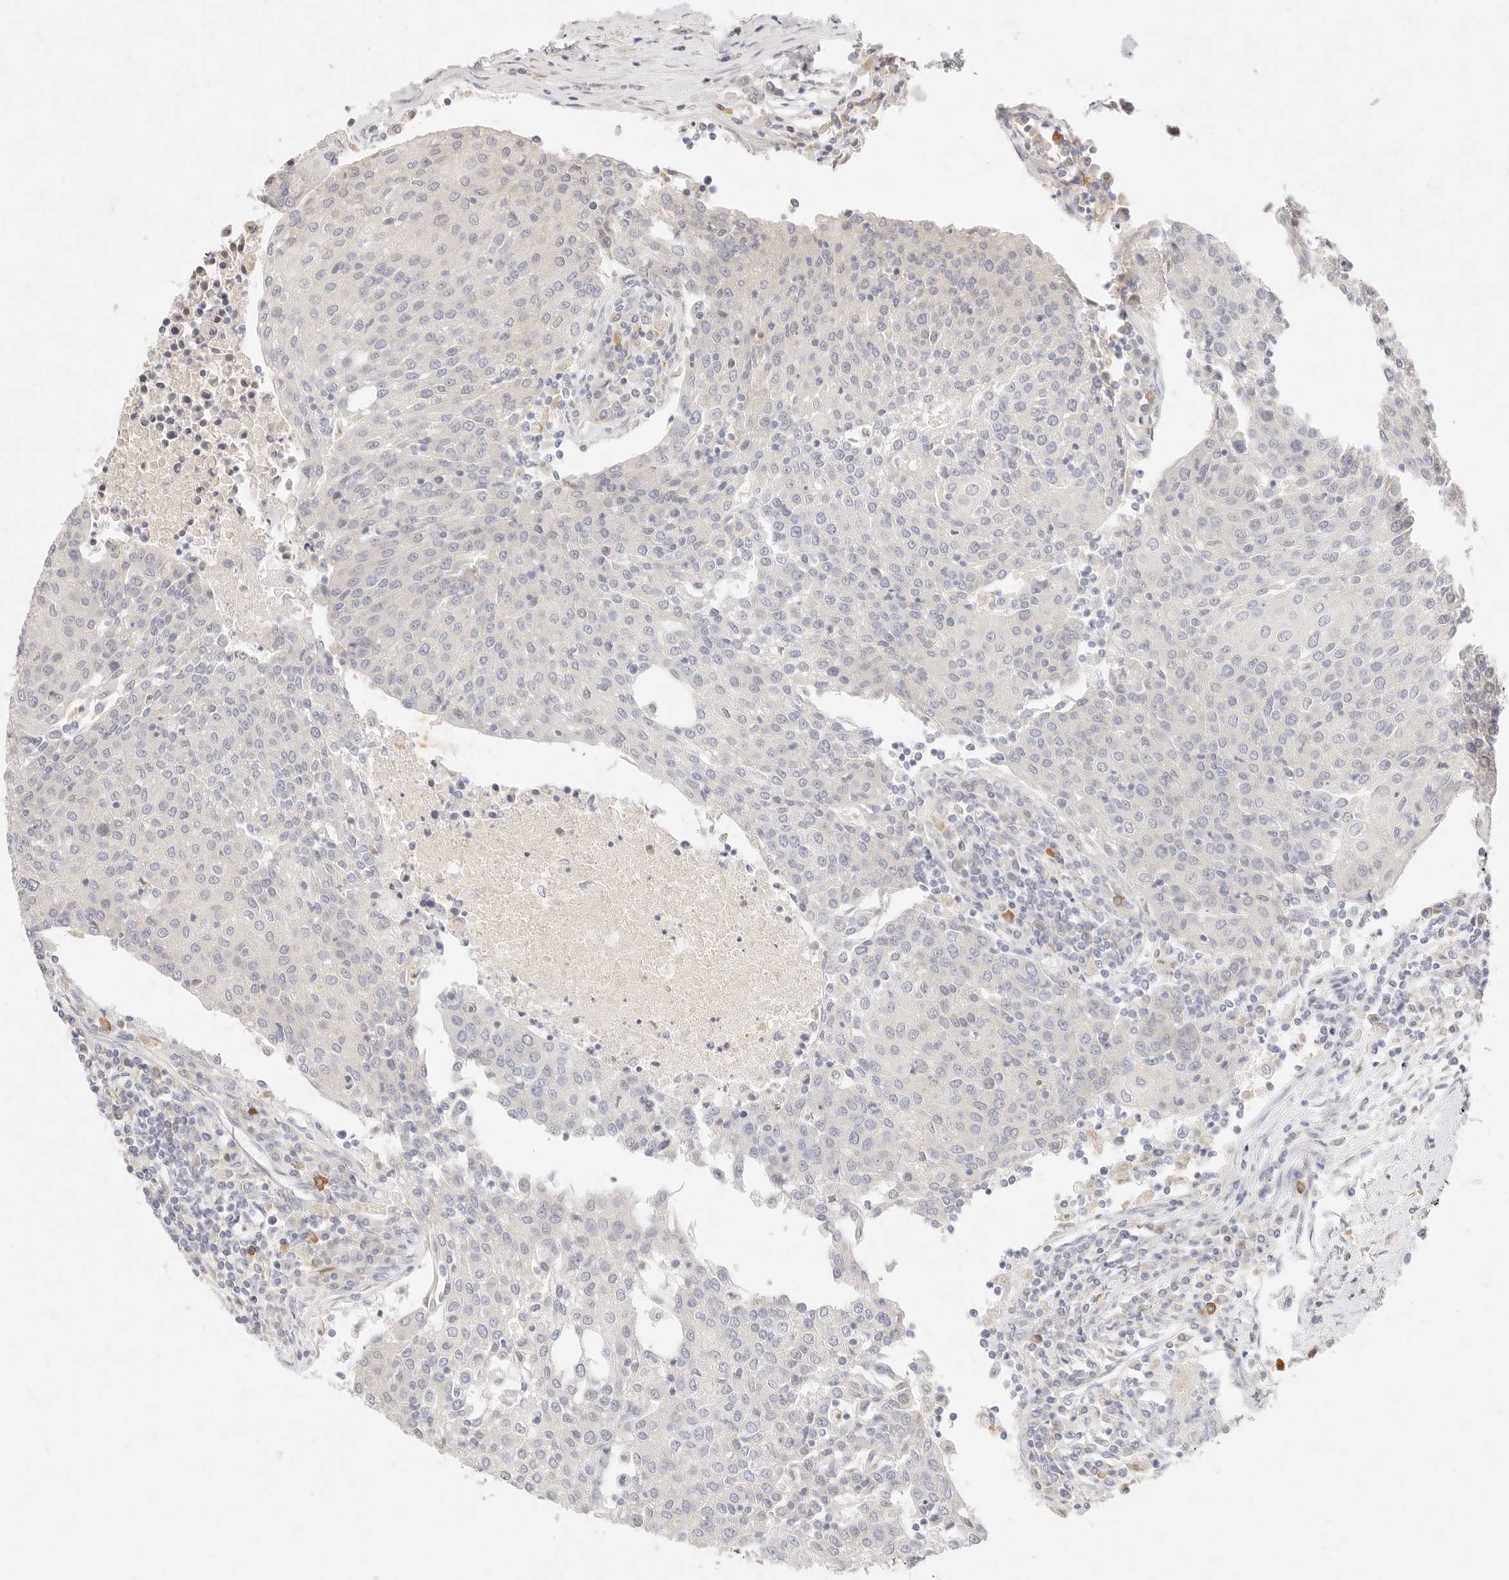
{"staining": {"intensity": "negative", "quantity": "none", "location": "none"}, "tissue": "urothelial cancer", "cell_type": "Tumor cells", "image_type": "cancer", "snomed": [{"axis": "morphology", "description": "Urothelial carcinoma, High grade"}, {"axis": "topography", "description": "Urinary bladder"}], "caption": "Human urothelial cancer stained for a protein using immunohistochemistry demonstrates no staining in tumor cells.", "gene": "ASCL3", "patient": {"sex": "female", "age": 85}}